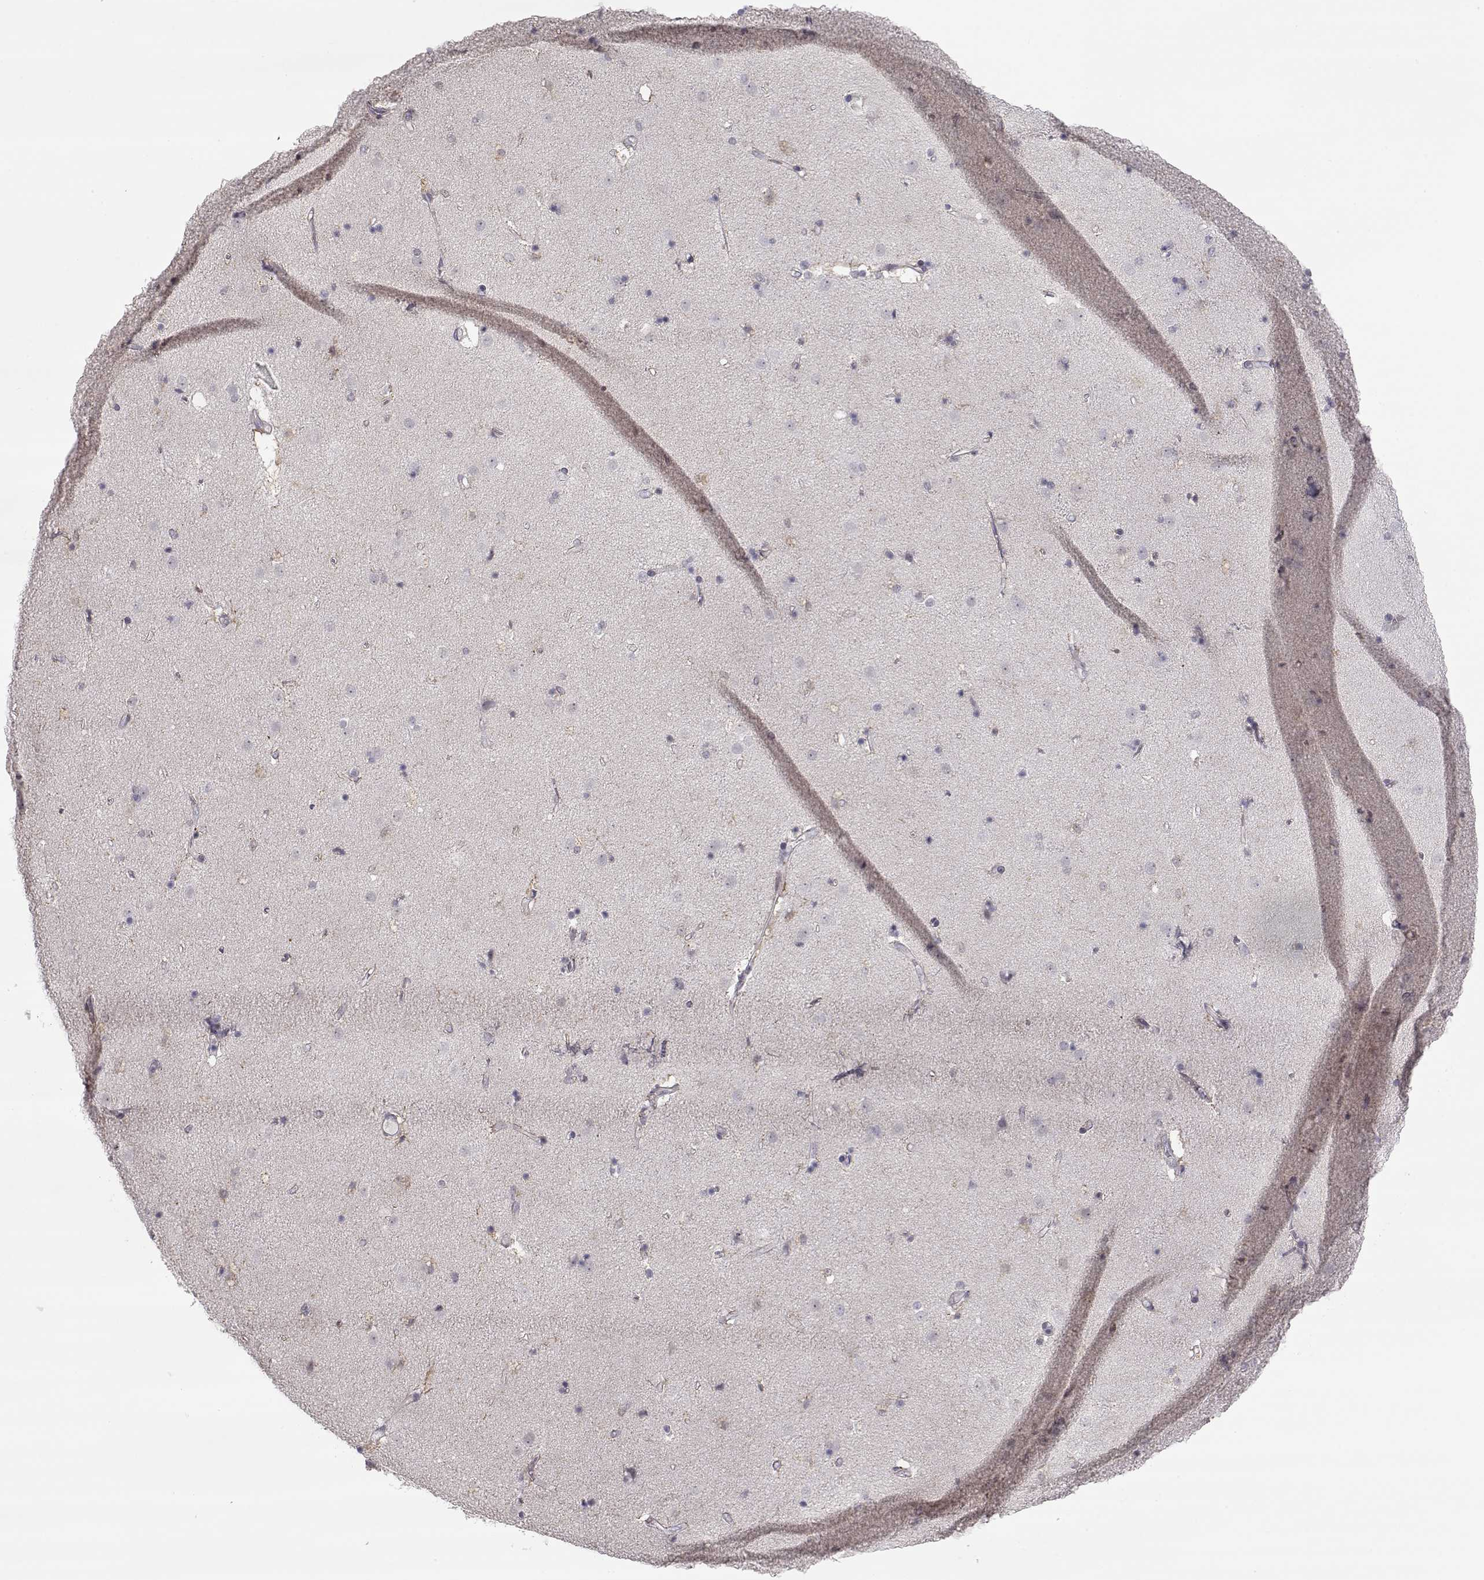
{"staining": {"intensity": "negative", "quantity": "none", "location": "none"}, "tissue": "caudate", "cell_type": "Glial cells", "image_type": "normal", "snomed": [{"axis": "morphology", "description": "Normal tissue, NOS"}, {"axis": "topography", "description": "Lateral ventricle wall"}], "caption": "Immunohistochemistry of benign human caudate reveals no expression in glial cells.", "gene": "NPVF", "patient": {"sex": "female", "age": 71}}